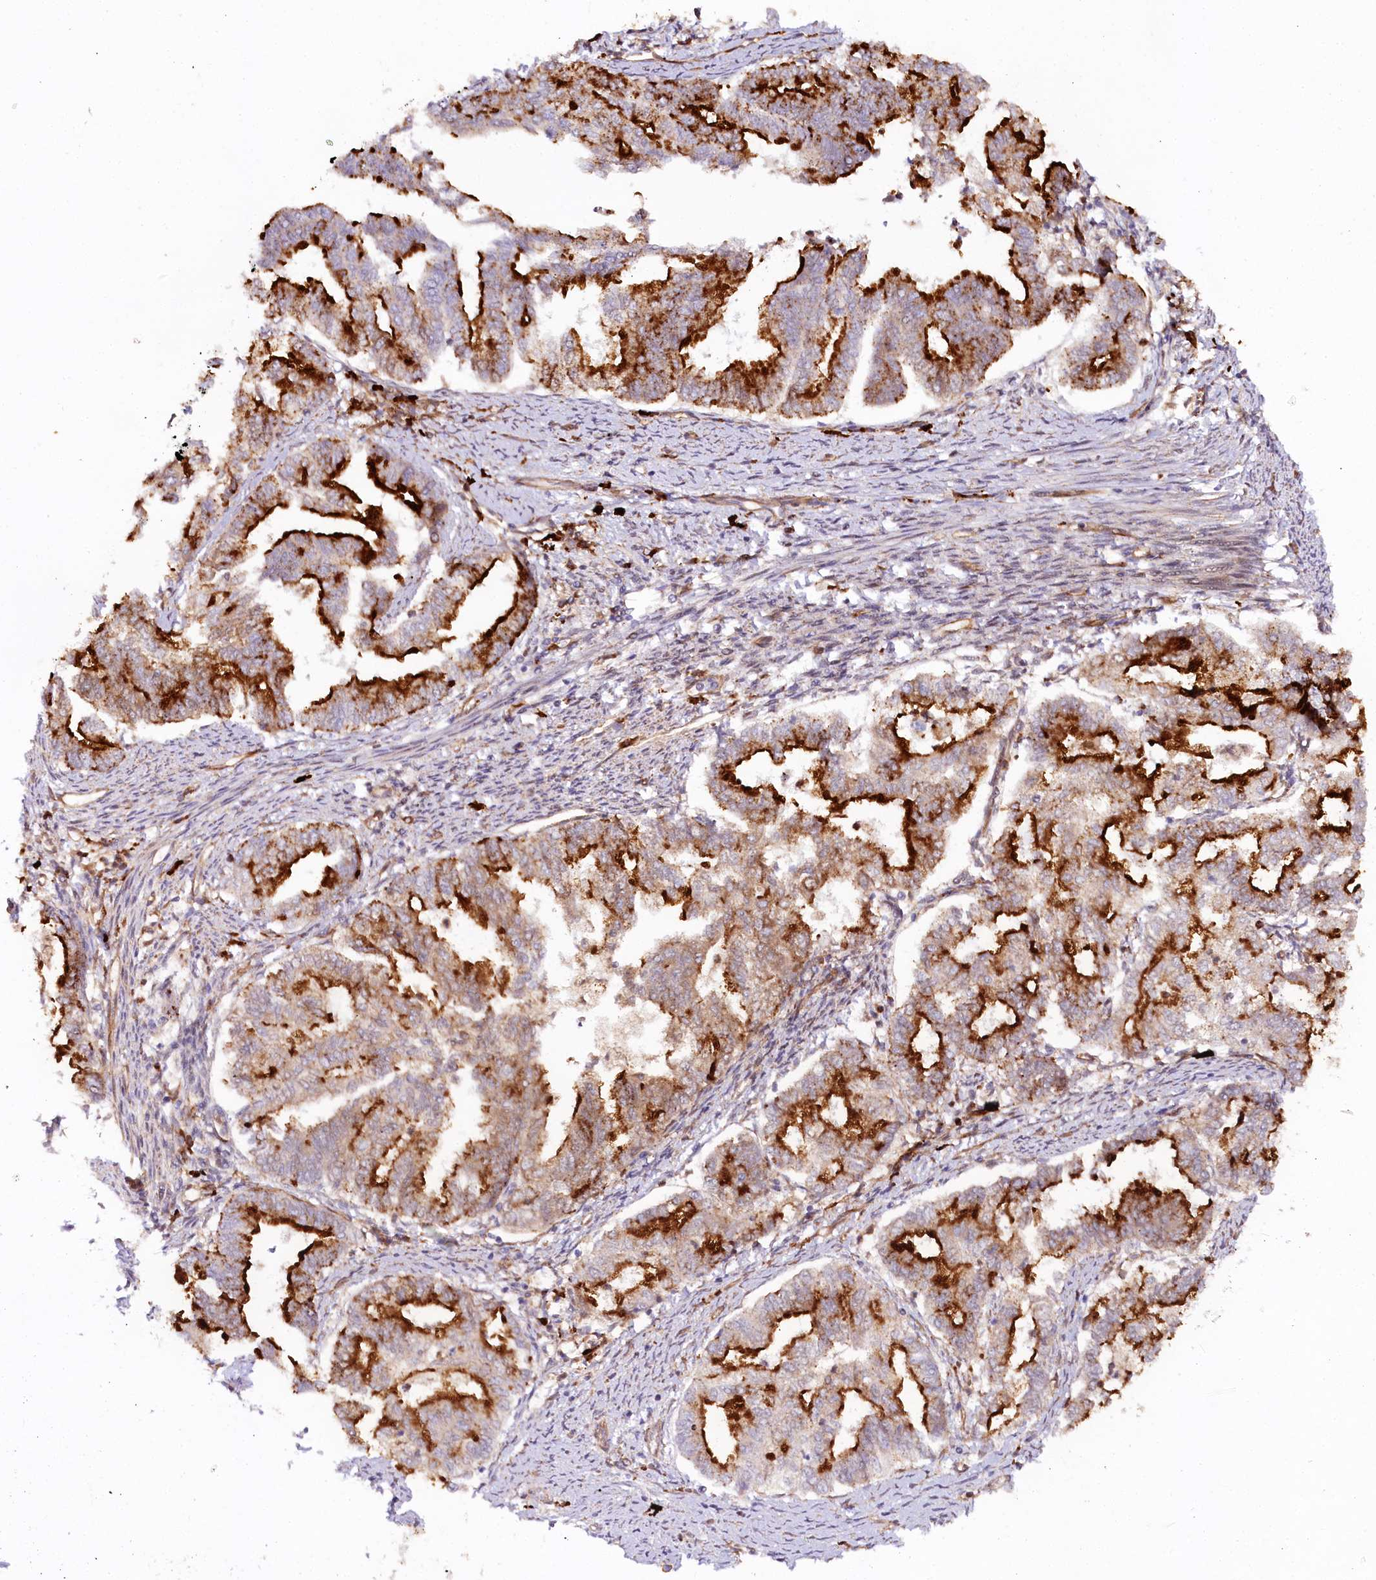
{"staining": {"intensity": "strong", "quantity": "25%-75%", "location": "cytoplasmic/membranous"}, "tissue": "endometrial cancer", "cell_type": "Tumor cells", "image_type": "cancer", "snomed": [{"axis": "morphology", "description": "Adenocarcinoma, NOS"}, {"axis": "topography", "description": "Endometrium"}], "caption": "A high-resolution image shows immunohistochemistry (IHC) staining of endometrial cancer, which shows strong cytoplasmic/membranous expression in about 25%-75% of tumor cells.", "gene": "COPG1", "patient": {"sex": "female", "age": 79}}